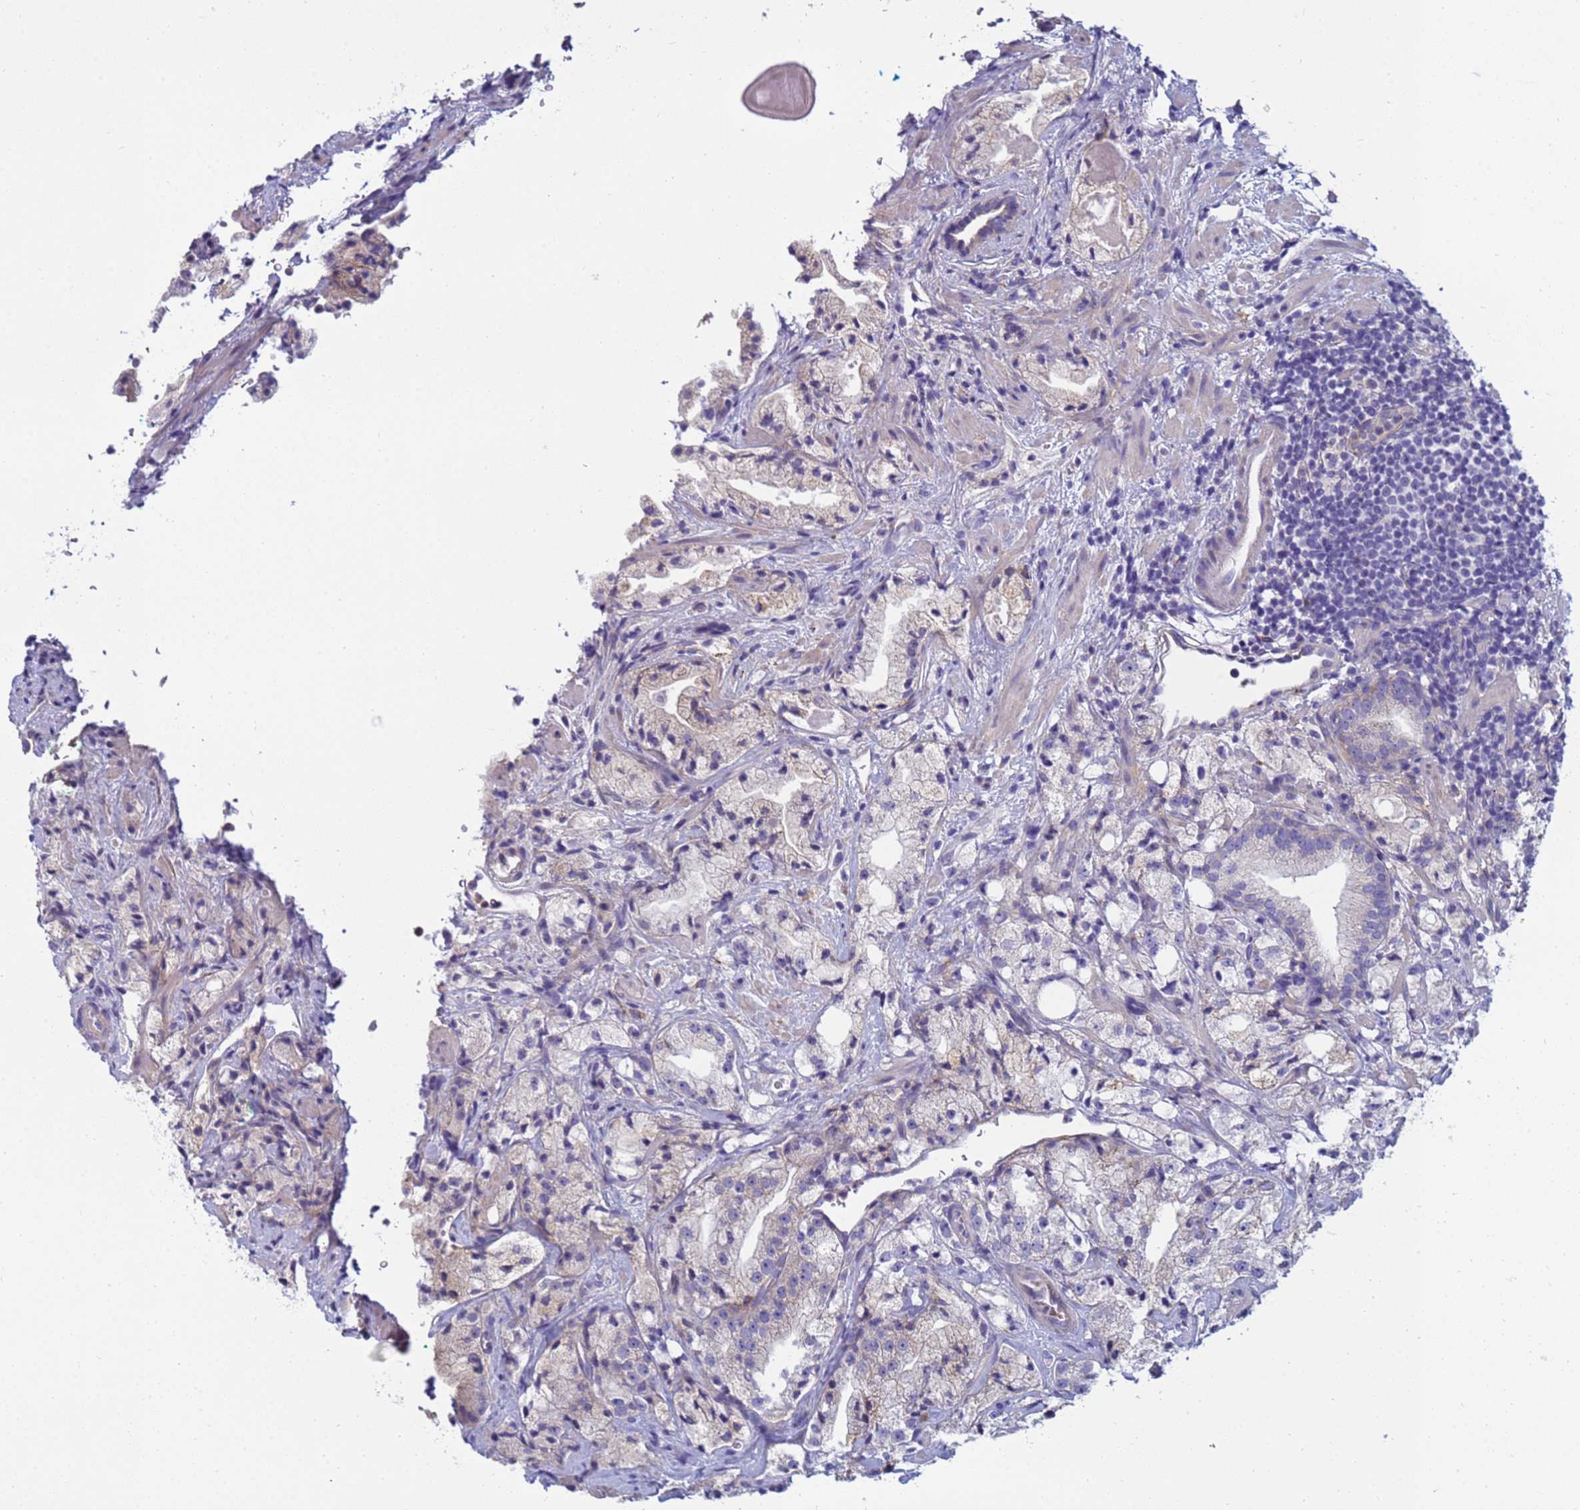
{"staining": {"intensity": "negative", "quantity": "none", "location": "none"}, "tissue": "prostate cancer", "cell_type": "Tumor cells", "image_type": "cancer", "snomed": [{"axis": "morphology", "description": "Adenocarcinoma, High grade"}, {"axis": "topography", "description": "Prostate"}], "caption": "Tumor cells show no significant protein expression in prostate cancer.", "gene": "TRPC6", "patient": {"sex": "male", "age": 64}}